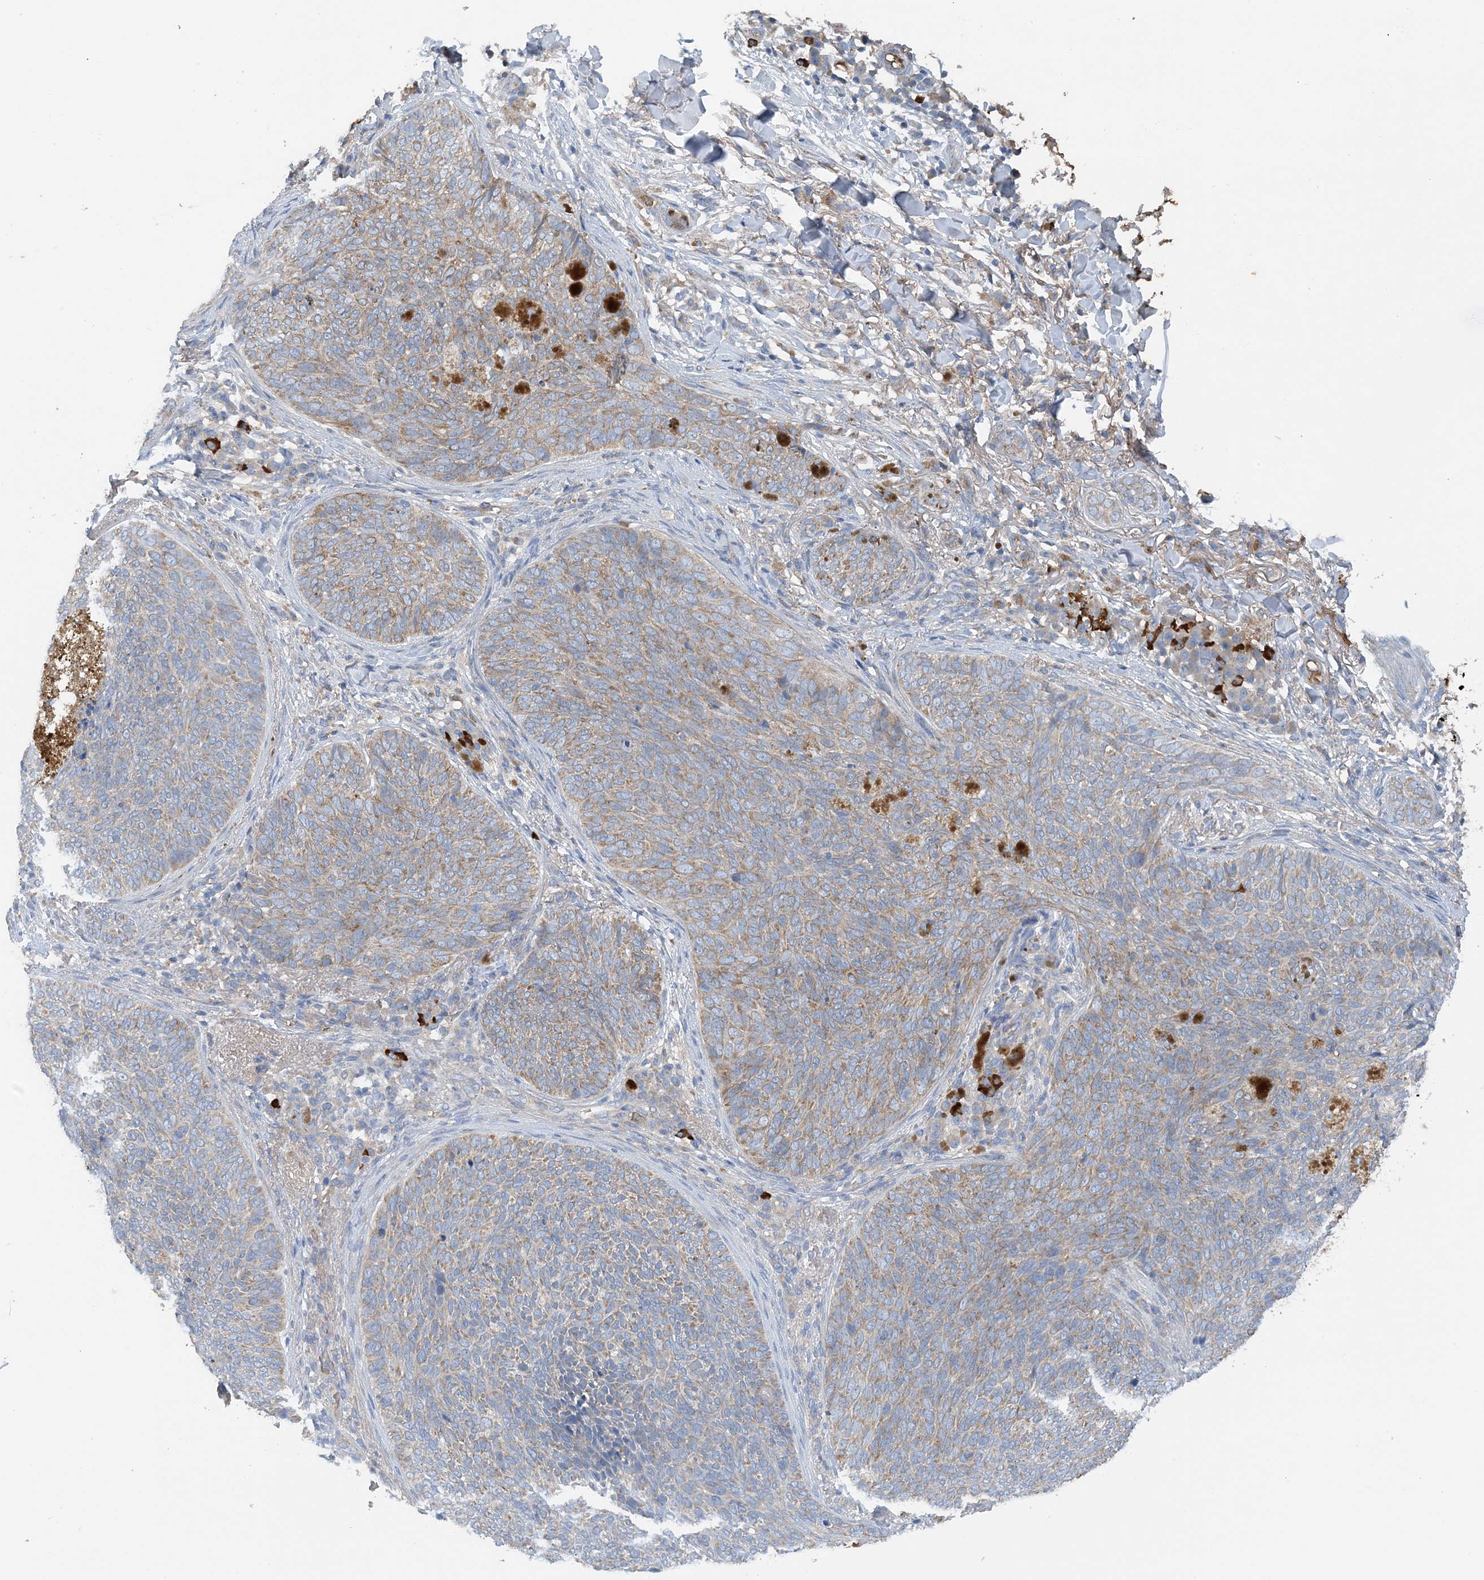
{"staining": {"intensity": "weak", "quantity": ">75%", "location": "cytoplasmic/membranous"}, "tissue": "skin cancer", "cell_type": "Tumor cells", "image_type": "cancer", "snomed": [{"axis": "morphology", "description": "Basal cell carcinoma"}, {"axis": "topography", "description": "Skin"}], "caption": "Protein analysis of basal cell carcinoma (skin) tissue reveals weak cytoplasmic/membranous positivity in about >75% of tumor cells.", "gene": "SLC5A11", "patient": {"sex": "male", "age": 85}}